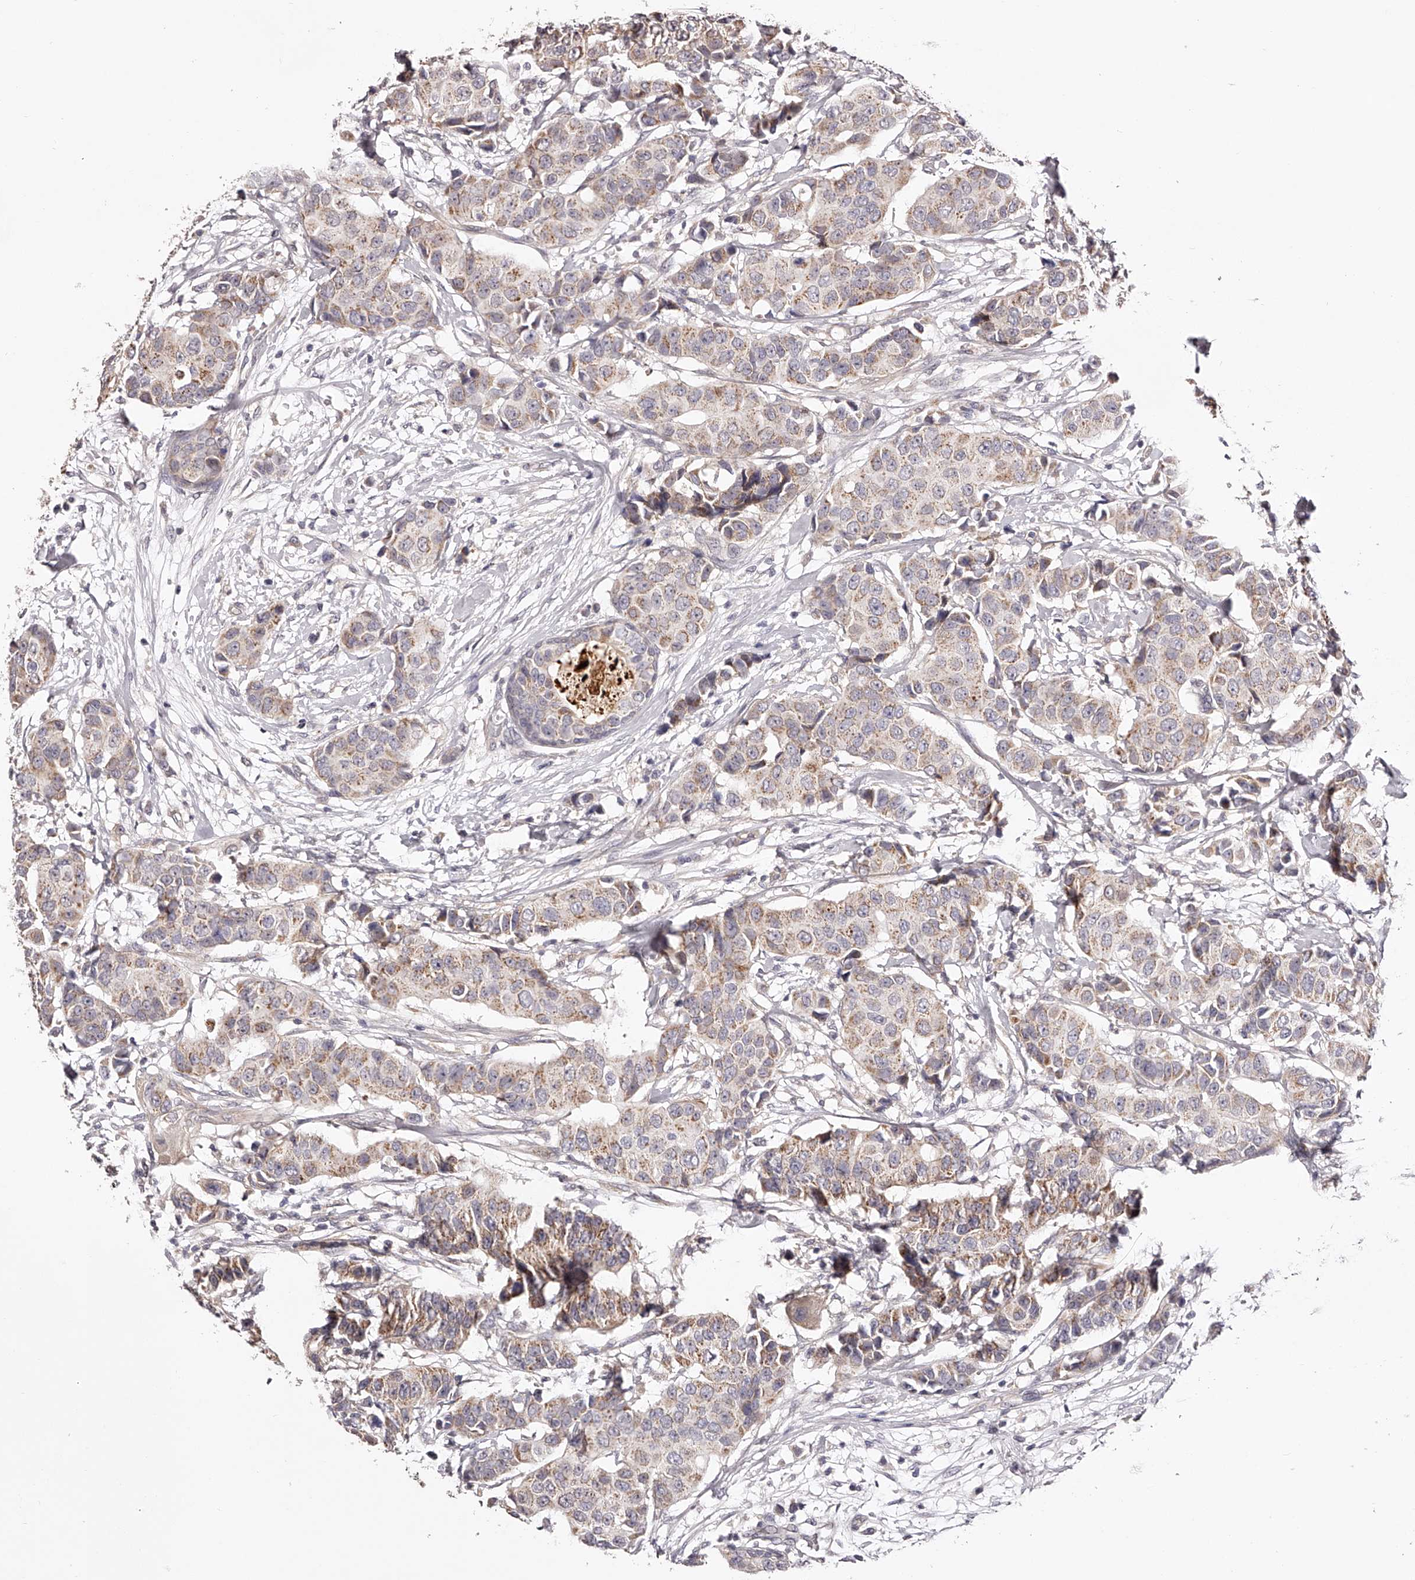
{"staining": {"intensity": "weak", "quantity": ">75%", "location": "cytoplasmic/membranous"}, "tissue": "breast cancer", "cell_type": "Tumor cells", "image_type": "cancer", "snomed": [{"axis": "morphology", "description": "Normal tissue, NOS"}, {"axis": "morphology", "description": "Duct carcinoma"}, {"axis": "topography", "description": "Breast"}], "caption": "The image shows staining of breast cancer, revealing weak cytoplasmic/membranous protein expression (brown color) within tumor cells. Nuclei are stained in blue.", "gene": "ODF2L", "patient": {"sex": "female", "age": 39}}